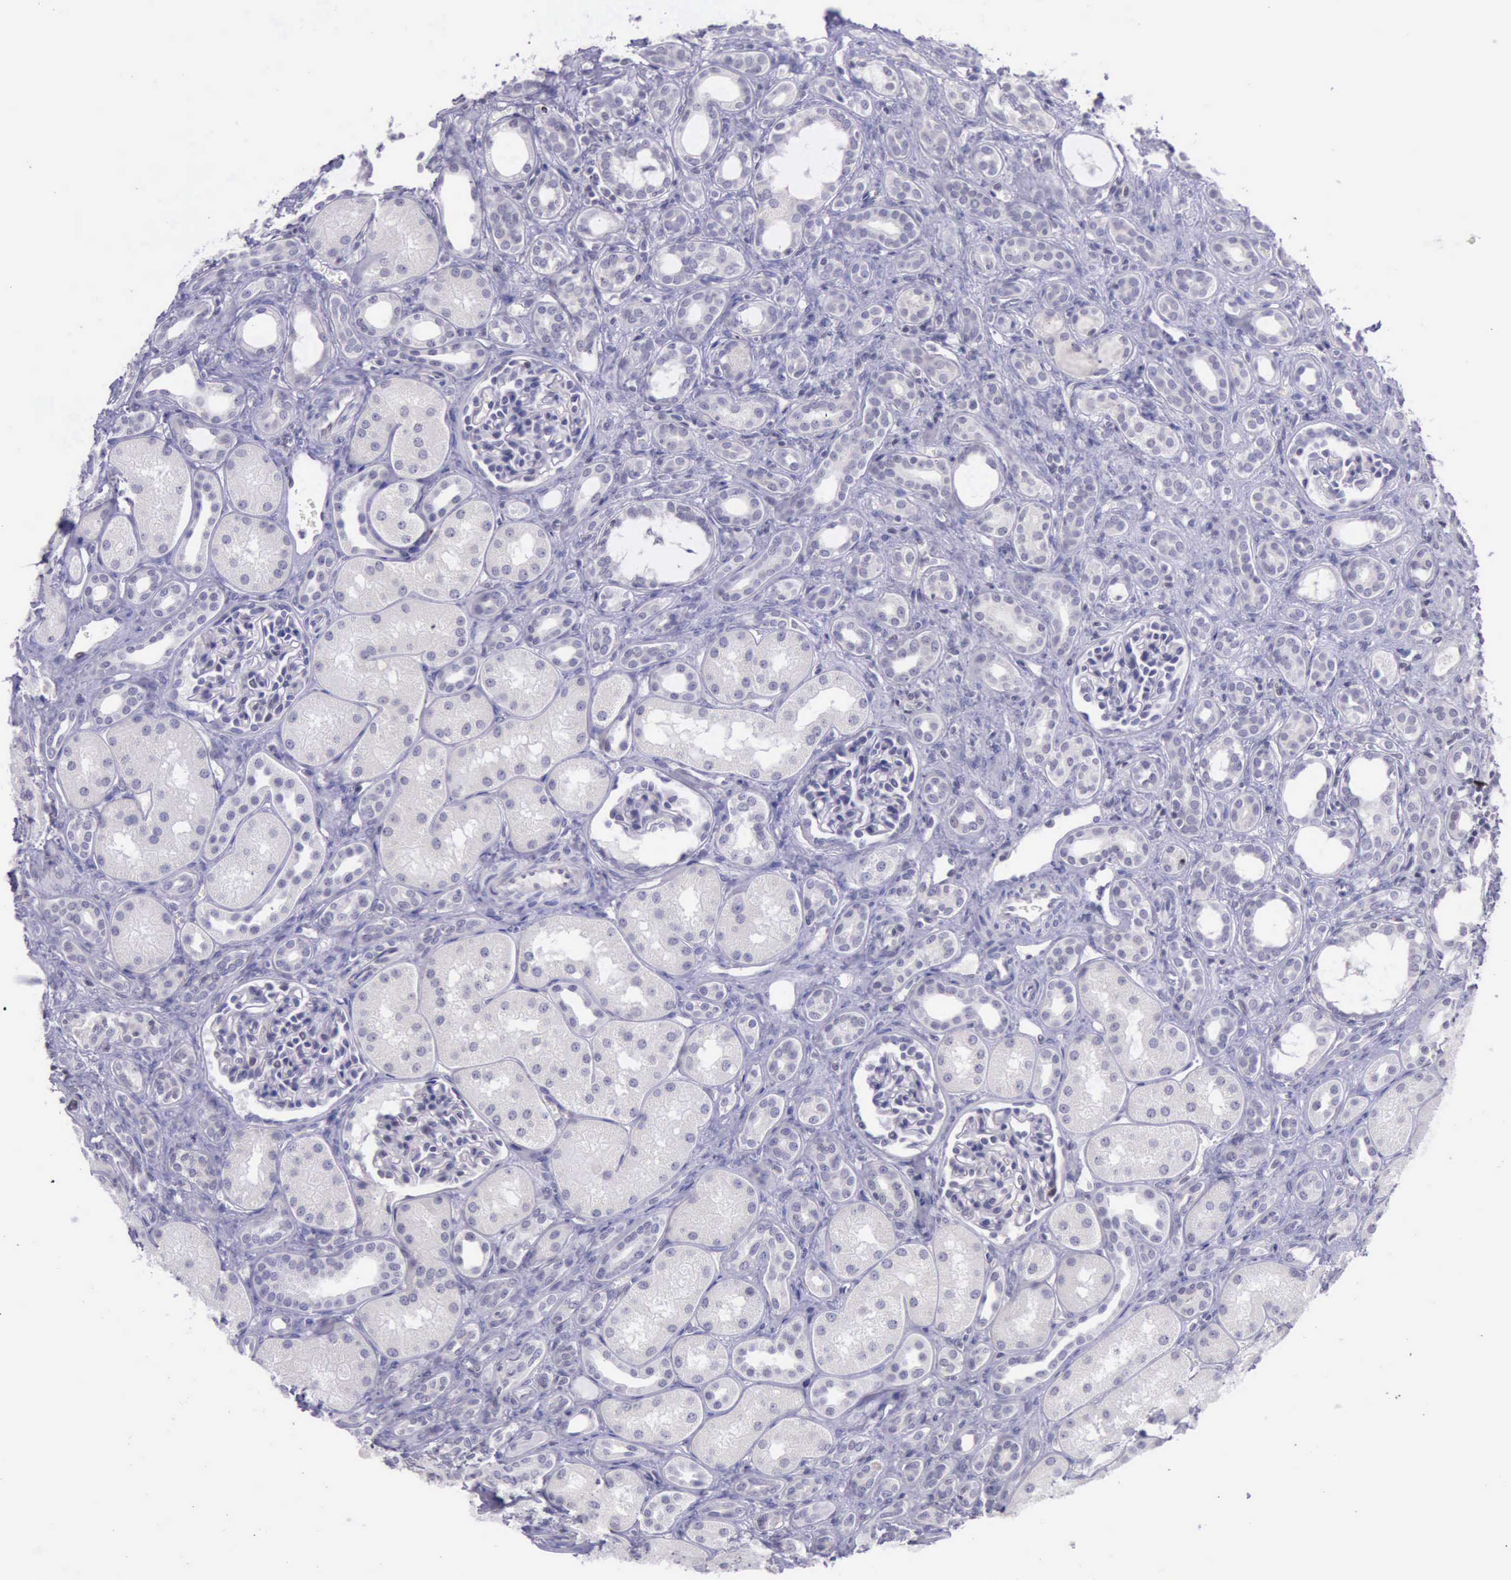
{"staining": {"intensity": "negative", "quantity": "none", "location": "none"}, "tissue": "kidney", "cell_type": "Cells in glomeruli", "image_type": "normal", "snomed": [{"axis": "morphology", "description": "Normal tissue, NOS"}, {"axis": "topography", "description": "Kidney"}], "caption": "Cells in glomeruli are negative for brown protein staining in benign kidney. (Brightfield microscopy of DAB (3,3'-diaminobenzidine) immunohistochemistry at high magnification).", "gene": "PARP1", "patient": {"sex": "male", "age": 7}}